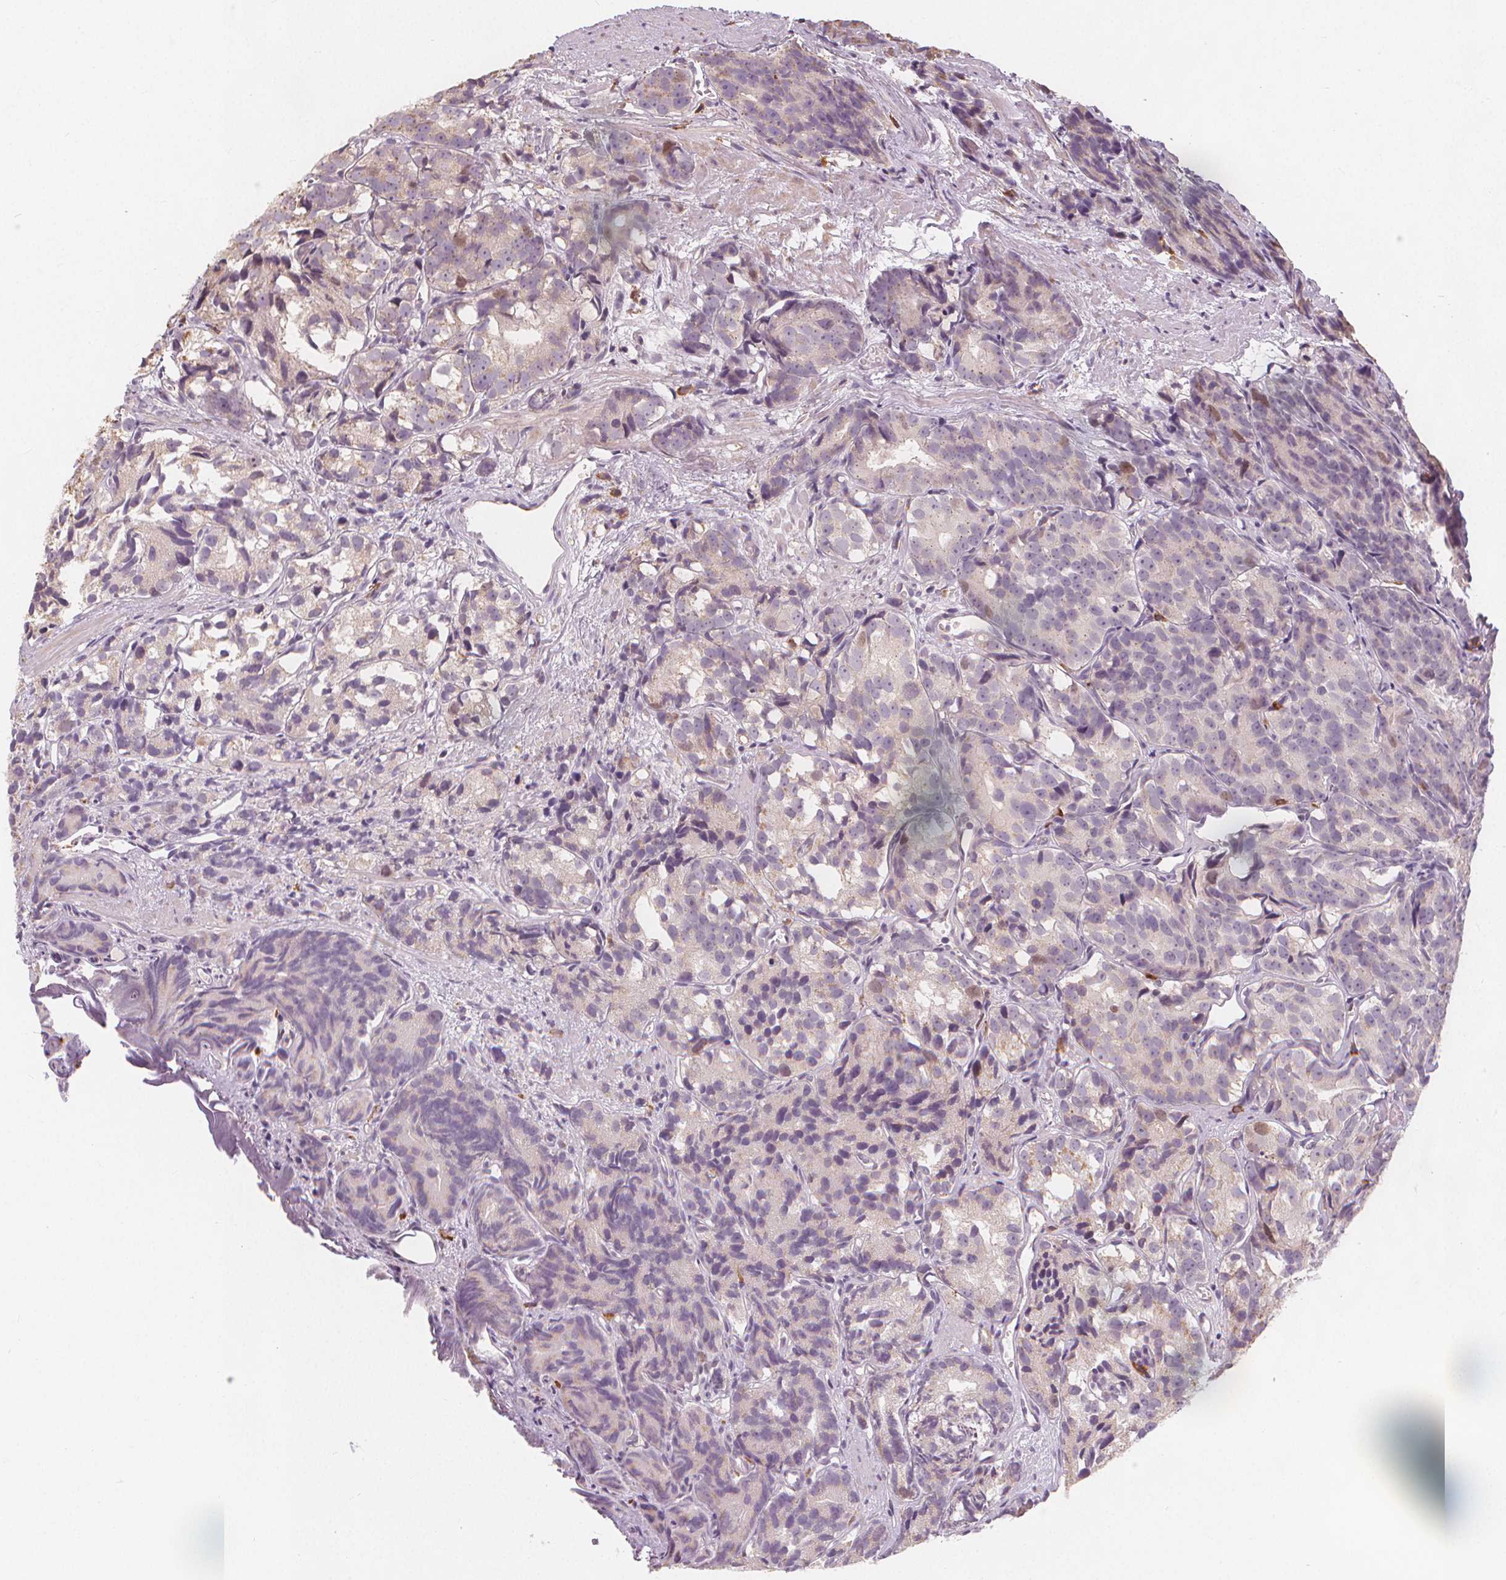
{"staining": {"intensity": "negative", "quantity": "none", "location": "none"}, "tissue": "prostate cancer", "cell_type": "Tumor cells", "image_type": "cancer", "snomed": [{"axis": "morphology", "description": "Adenocarcinoma, High grade"}, {"axis": "topography", "description": "Prostate"}], "caption": "A micrograph of human prostate adenocarcinoma (high-grade) is negative for staining in tumor cells.", "gene": "TIPIN", "patient": {"sex": "male", "age": 77}}